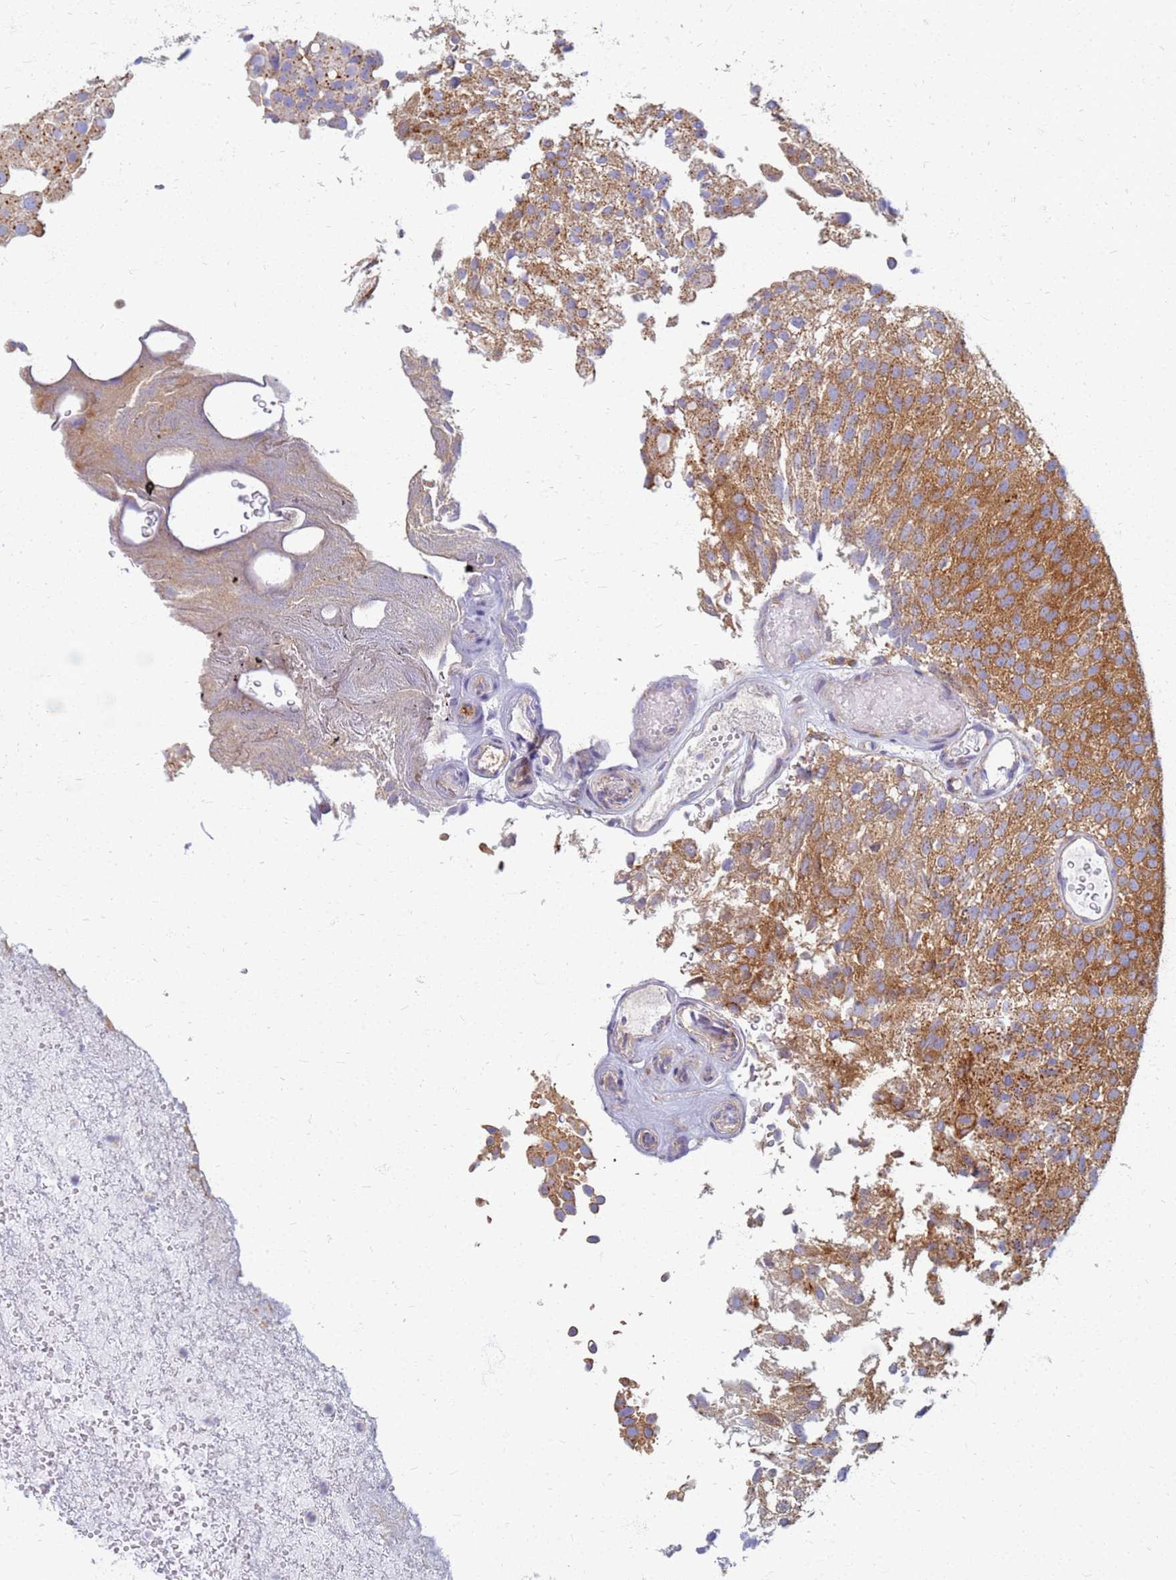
{"staining": {"intensity": "moderate", "quantity": ">75%", "location": "cytoplasmic/membranous"}, "tissue": "urothelial cancer", "cell_type": "Tumor cells", "image_type": "cancer", "snomed": [{"axis": "morphology", "description": "Urothelial carcinoma, Low grade"}, {"axis": "topography", "description": "Urinary bladder"}], "caption": "A medium amount of moderate cytoplasmic/membranous positivity is identified in approximately >75% of tumor cells in urothelial cancer tissue.", "gene": "EEA1", "patient": {"sex": "male", "age": 78}}